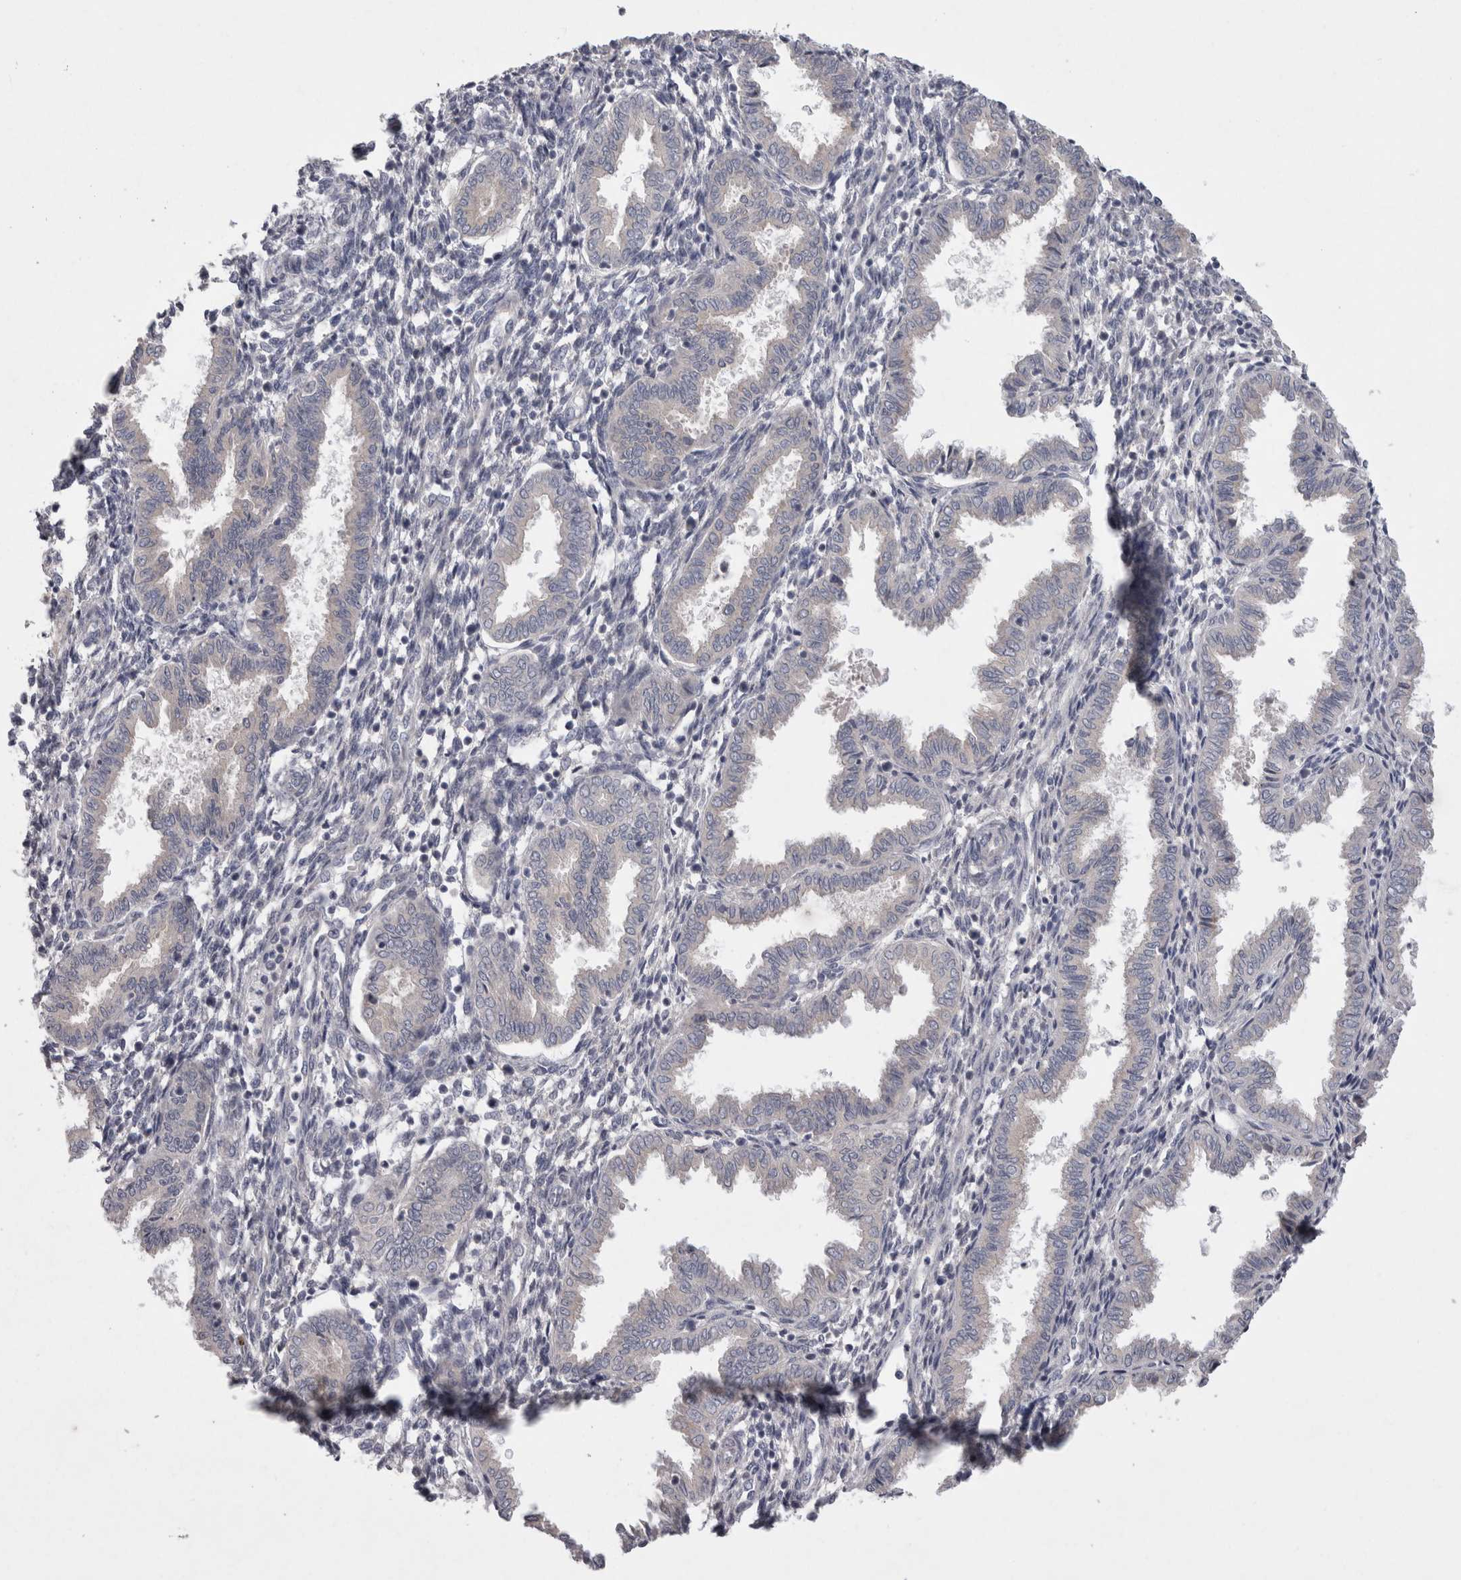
{"staining": {"intensity": "negative", "quantity": "none", "location": "none"}, "tissue": "endometrium", "cell_type": "Cells in endometrial stroma", "image_type": "normal", "snomed": [{"axis": "morphology", "description": "Normal tissue, NOS"}, {"axis": "topography", "description": "Endometrium"}], "caption": "DAB (3,3'-diaminobenzidine) immunohistochemical staining of normal human endometrium exhibits no significant expression in cells in endometrial stroma.", "gene": "LRRC40", "patient": {"sex": "female", "age": 33}}